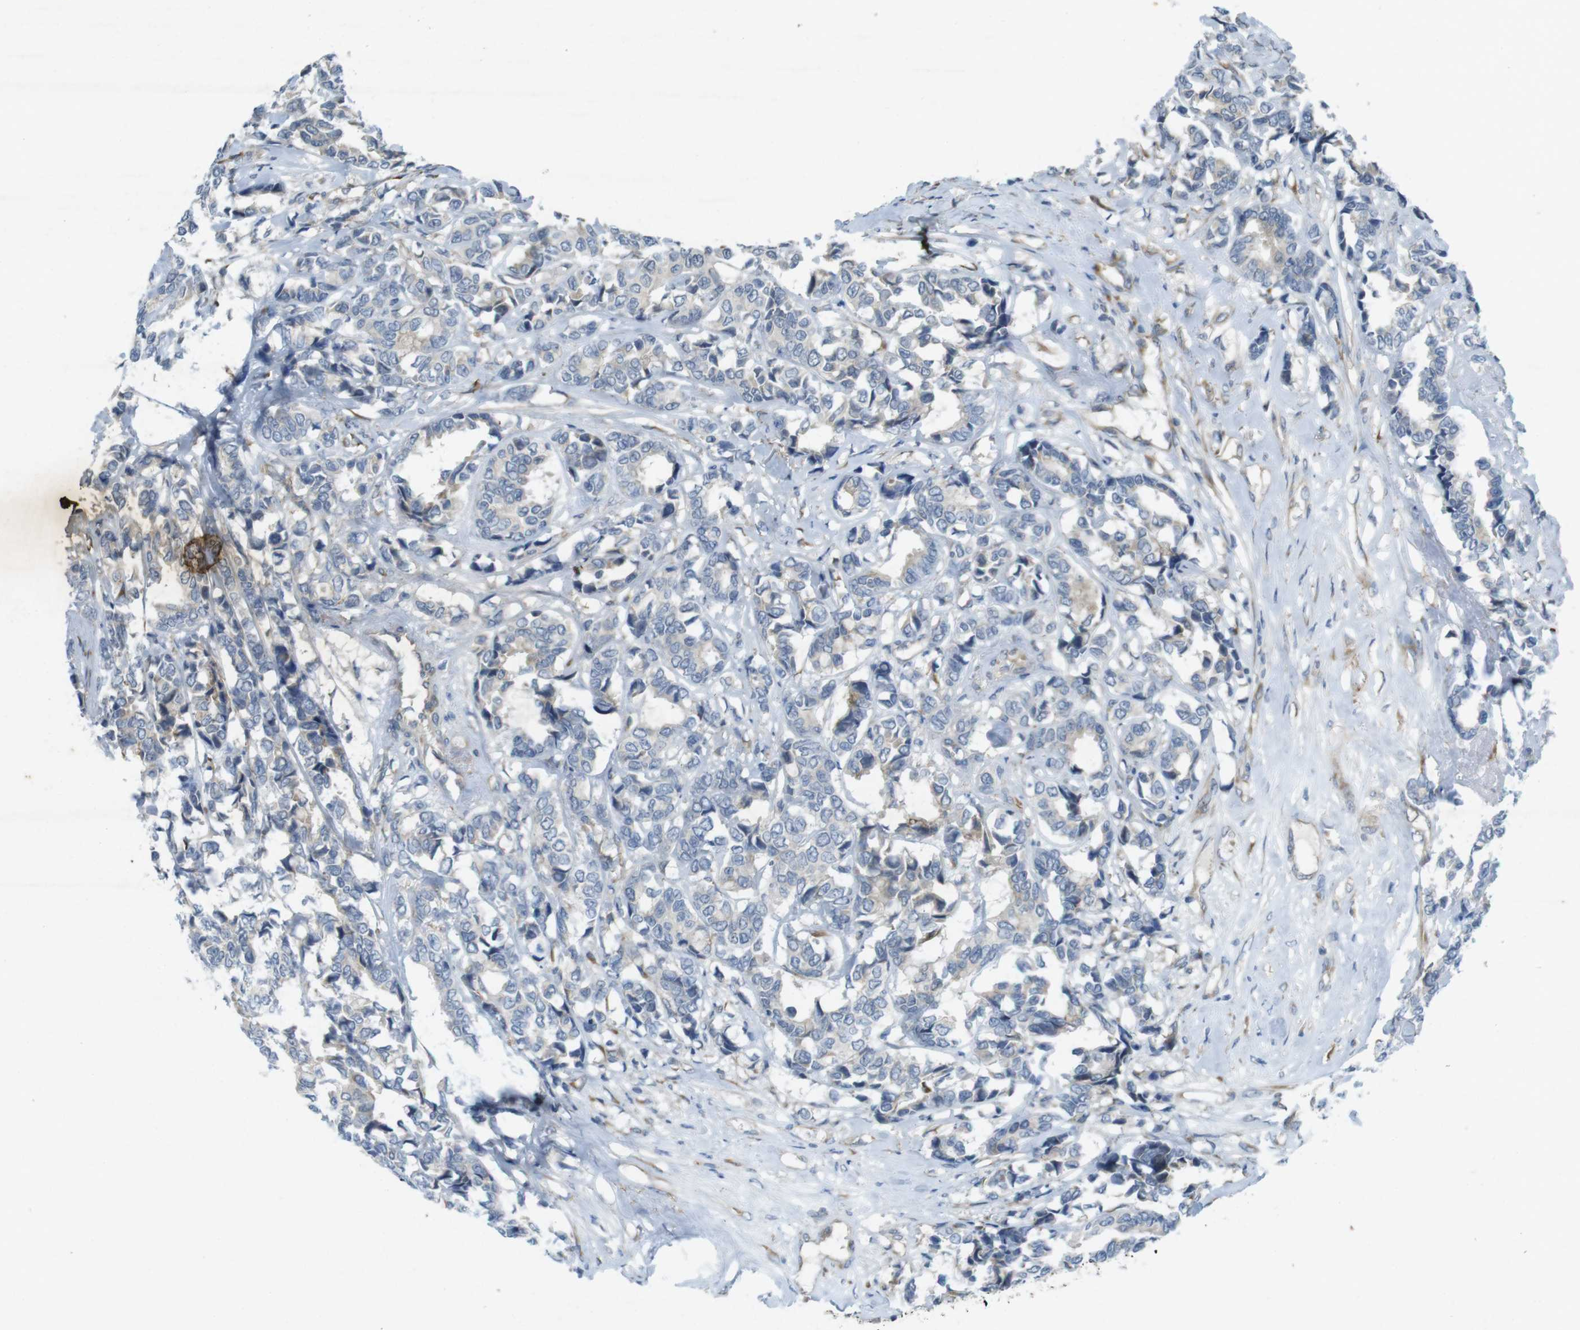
{"staining": {"intensity": "weak", "quantity": "<25%", "location": "cytoplasmic/membranous"}, "tissue": "breast cancer", "cell_type": "Tumor cells", "image_type": "cancer", "snomed": [{"axis": "morphology", "description": "Duct carcinoma"}, {"axis": "topography", "description": "Breast"}], "caption": "Immunohistochemistry (IHC) photomicrograph of neoplastic tissue: human intraductal carcinoma (breast) stained with DAB demonstrates no significant protein expression in tumor cells.", "gene": "FLCN", "patient": {"sex": "female", "age": 87}}